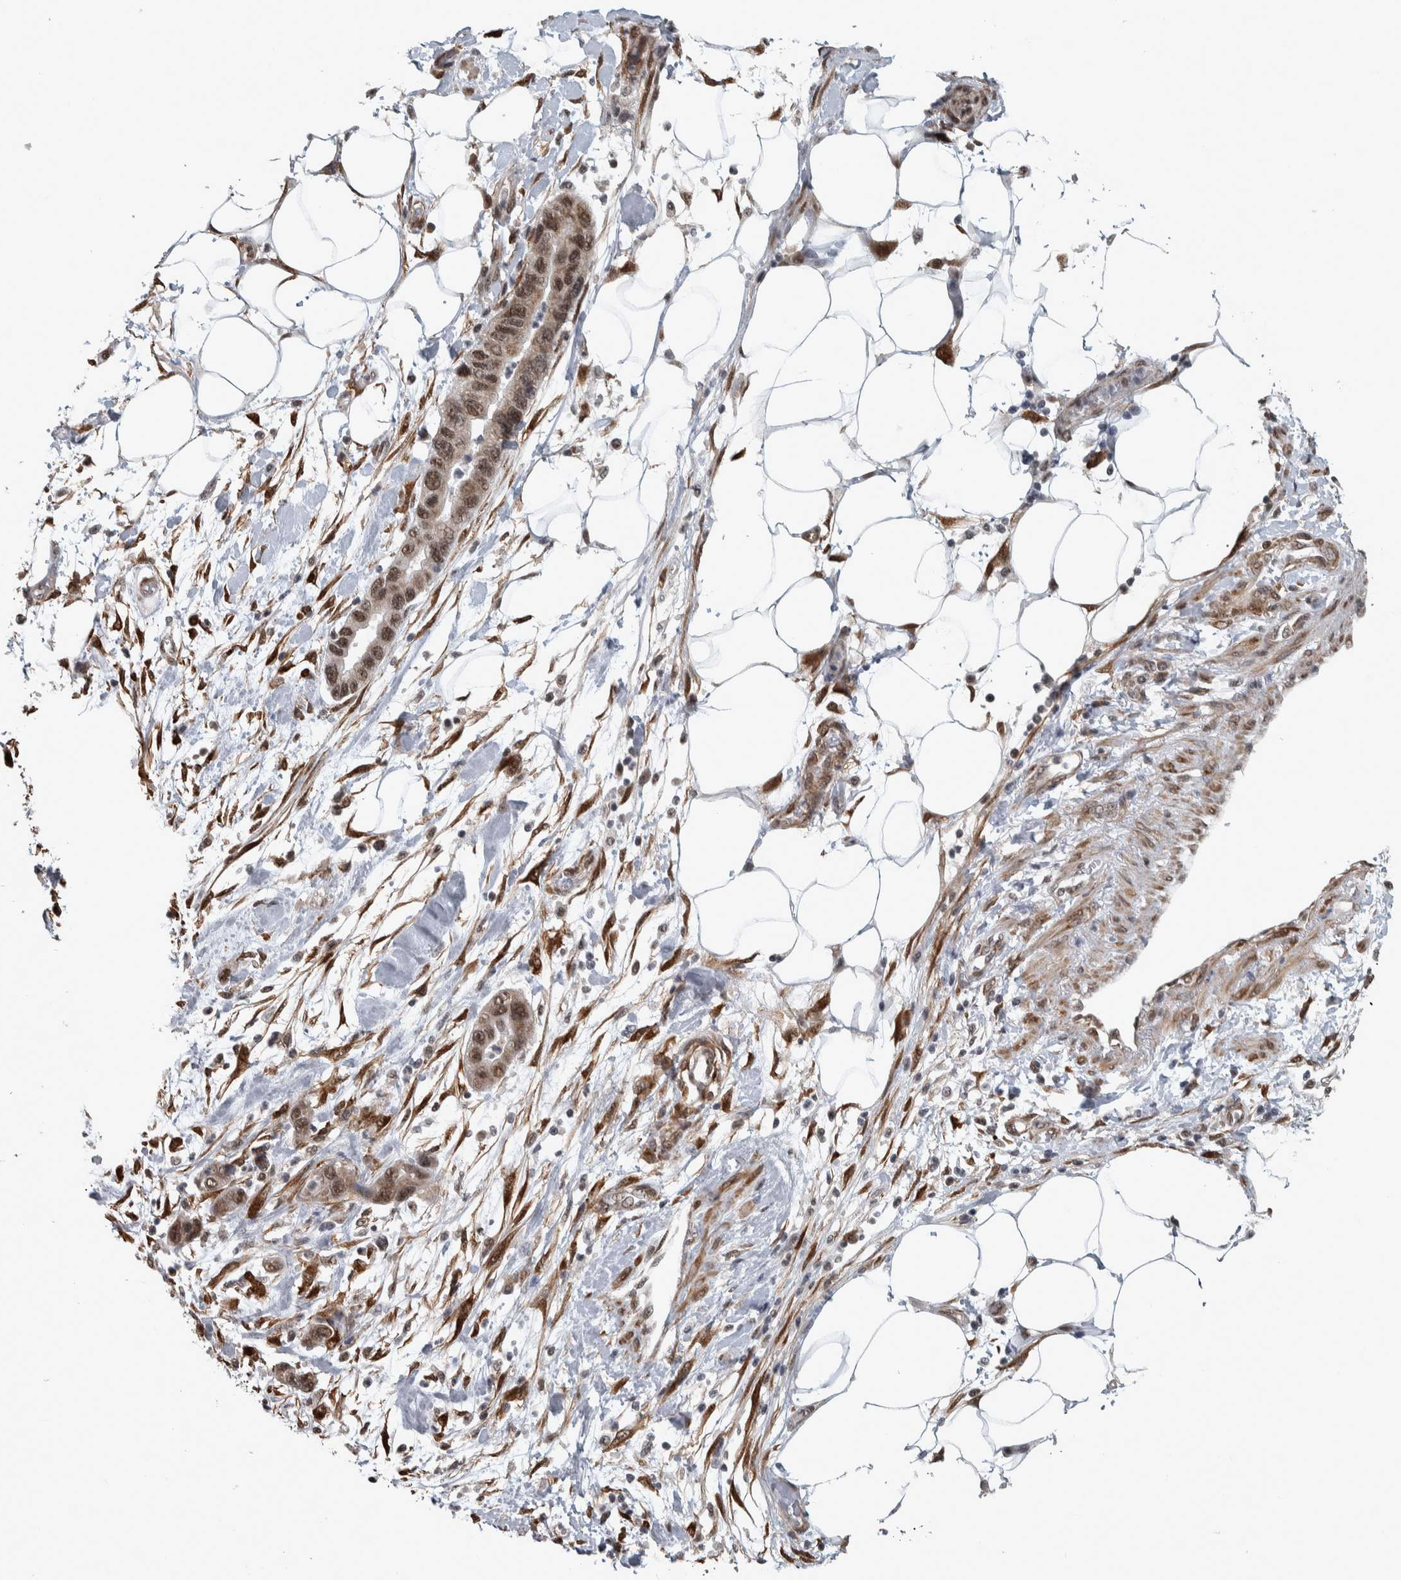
{"staining": {"intensity": "moderate", "quantity": ">75%", "location": "nuclear"}, "tissue": "pancreatic cancer", "cell_type": "Tumor cells", "image_type": "cancer", "snomed": [{"axis": "morphology", "description": "Normal tissue, NOS"}, {"axis": "morphology", "description": "Adenocarcinoma, NOS"}, {"axis": "topography", "description": "Pancreas"}], "caption": "High-magnification brightfield microscopy of pancreatic cancer (adenocarcinoma) stained with DAB (3,3'-diaminobenzidine) (brown) and counterstained with hematoxylin (blue). tumor cells exhibit moderate nuclear positivity is present in approximately>75% of cells.", "gene": "DDX42", "patient": {"sex": "female", "age": 71}}